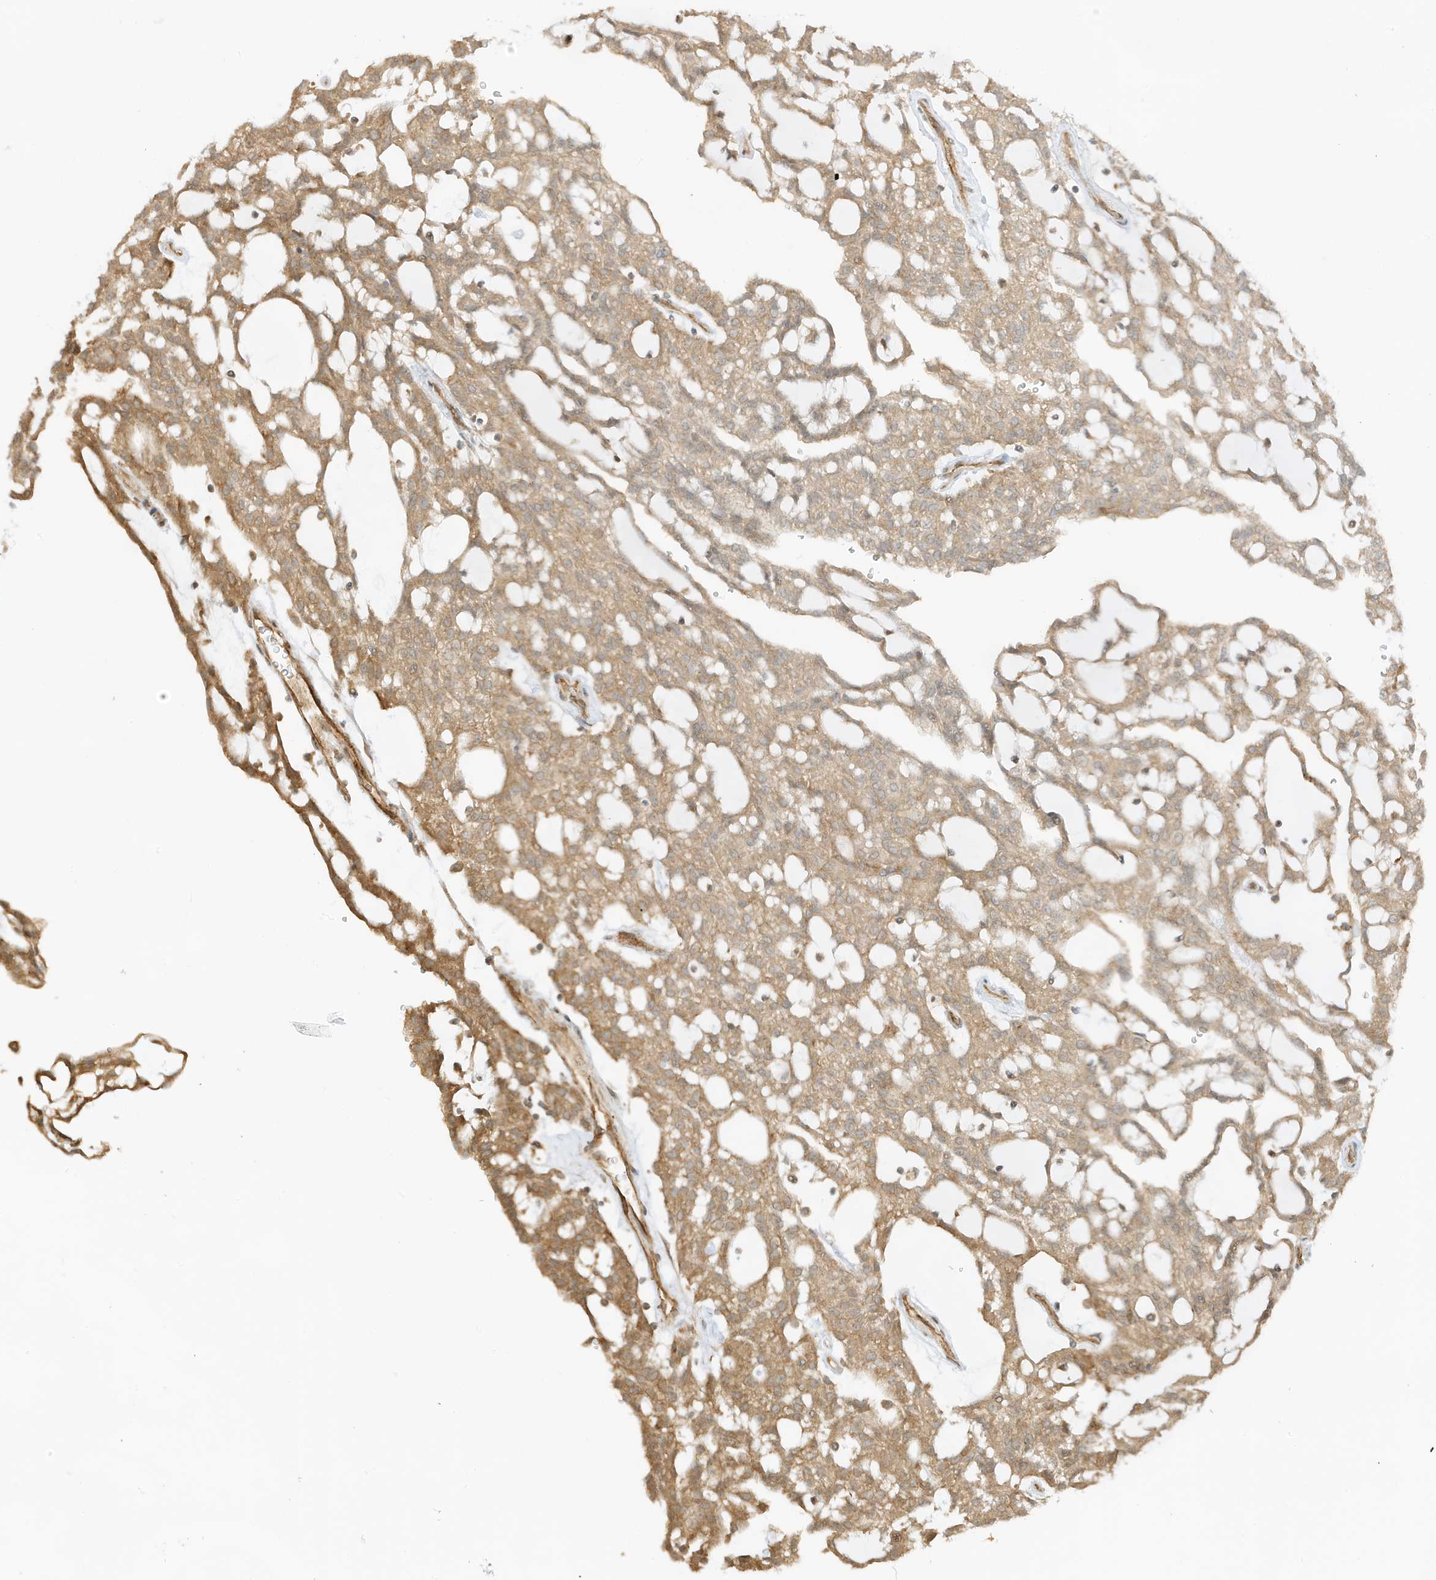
{"staining": {"intensity": "moderate", "quantity": ">75%", "location": "cytoplasmic/membranous"}, "tissue": "renal cancer", "cell_type": "Tumor cells", "image_type": "cancer", "snomed": [{"axis": "morphology", "description": "Adenocarcinoma, NOS"}, {"axis": "topography", "description": "Kidney"}], "caption": "The image demonstrates immunohistochemical staining of renal cancer (adenocarcinoma). There is moderate cytoplasmic/membranous staining is present in about >75% of tumor cells.", "gene": "UBAP2L", "patient": {"sex": "male", "age": 63}}